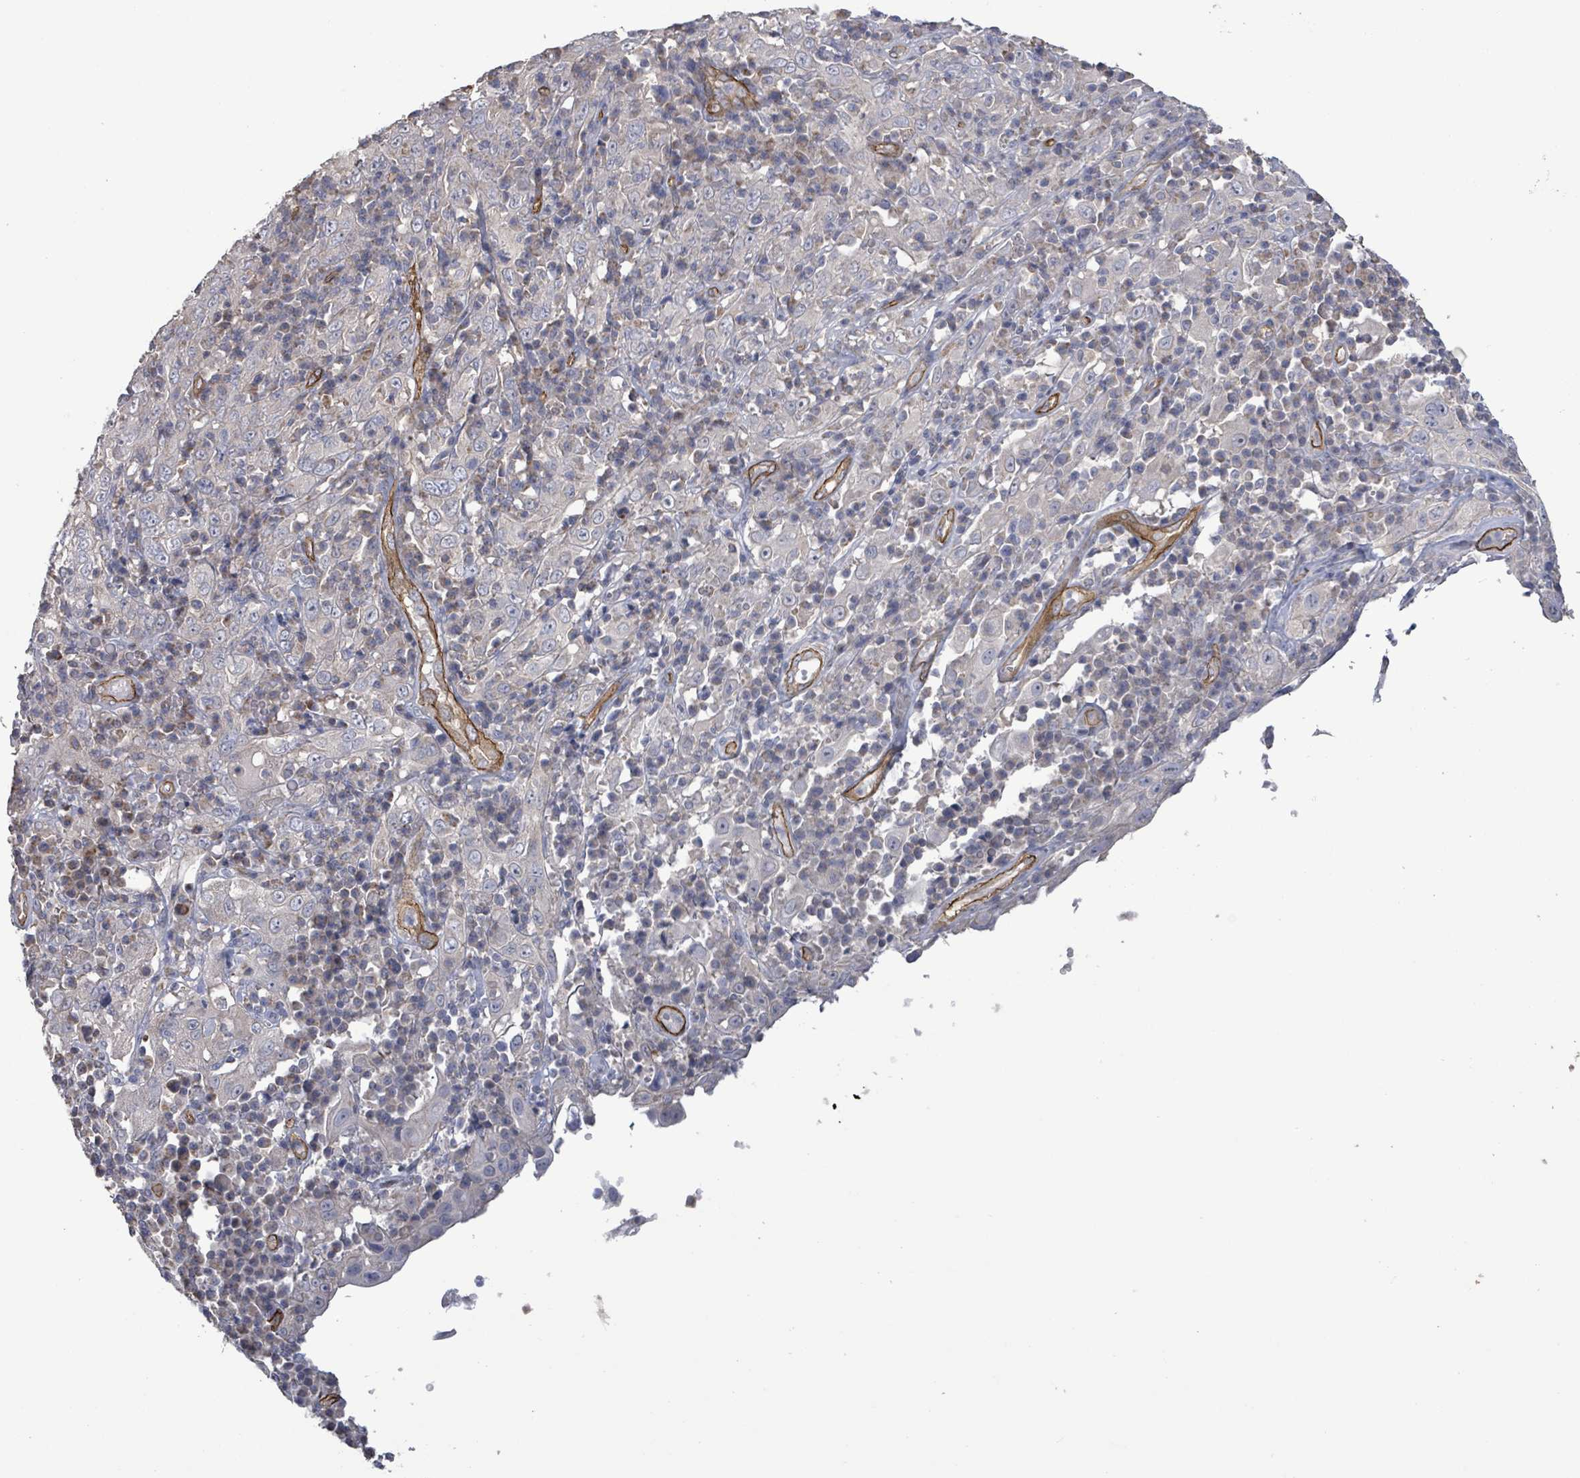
{"staining": {"intensity": "negative", "quantity": "none", "location": "none"}, "tissue": "cervical cancer", "cell_type": "Tumor cells", "image_type": "cancer", "snomed": [{"axis": "morphology", "description": "Squamous cell carcinoma, NOS"}, {"axis": "topography", "description": "Cervix"}], "caption": "The IHC micrograph has no significant expression in tumor cells of cervical squamous cell carcinoma tissue.", "gene": "KANK3", "patient": {"sex": "female", "age": 46}}